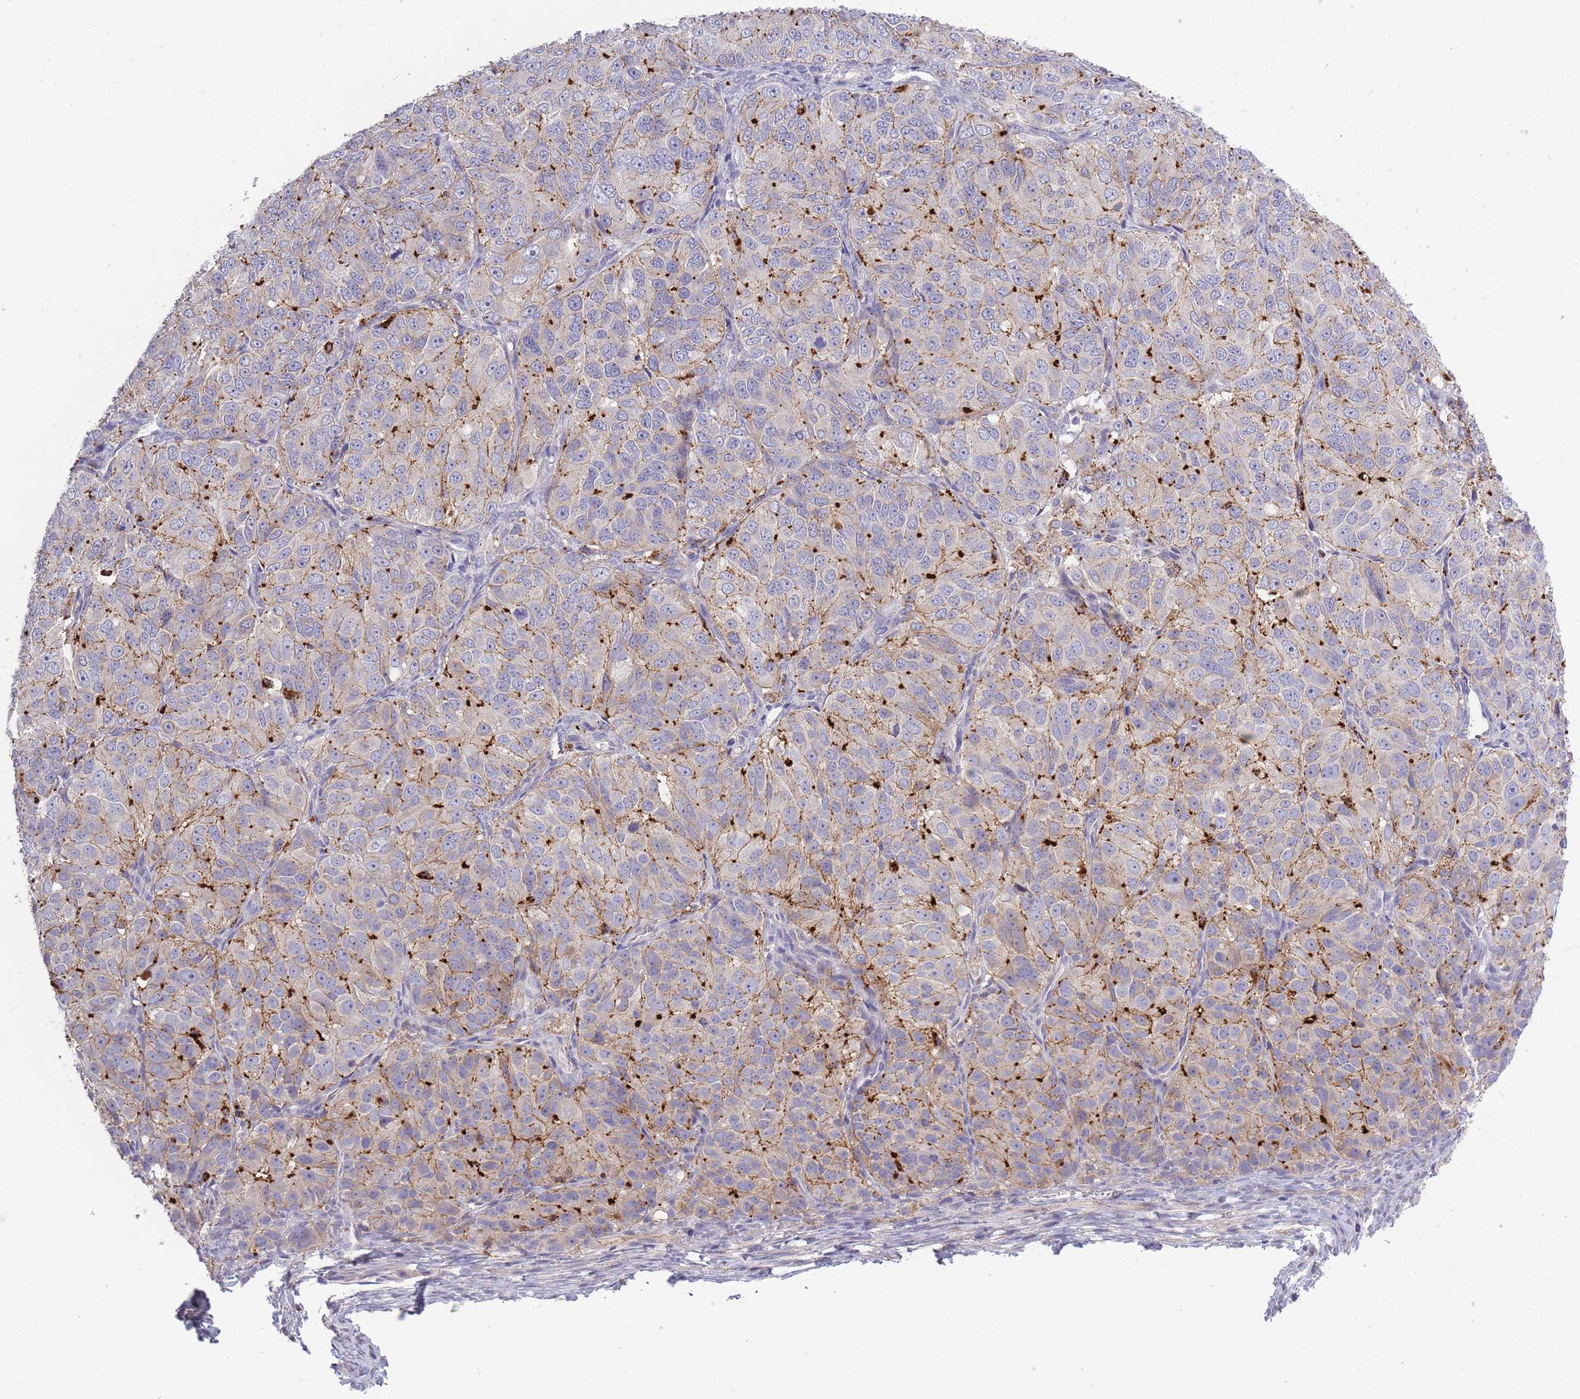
{"staining": {"intensity": "weak", "quantity": "<25%", "location": "cytoplasmic/membranous"}, "tissue": "ovarian cancer", "cell_type": "Tumor cells", "image_type": "cancer", "snomed": [{"axis": "morphology", "description": "Carcinoma, endometroid"}, {"axis": "topography", "description": "Ovary"}], "caption": "IHC of ovarian endometroid carcinoma reveals no expression in tumor cells.", "gene": "TRIM61", "patient": {"sex": "female", "age": 51}}